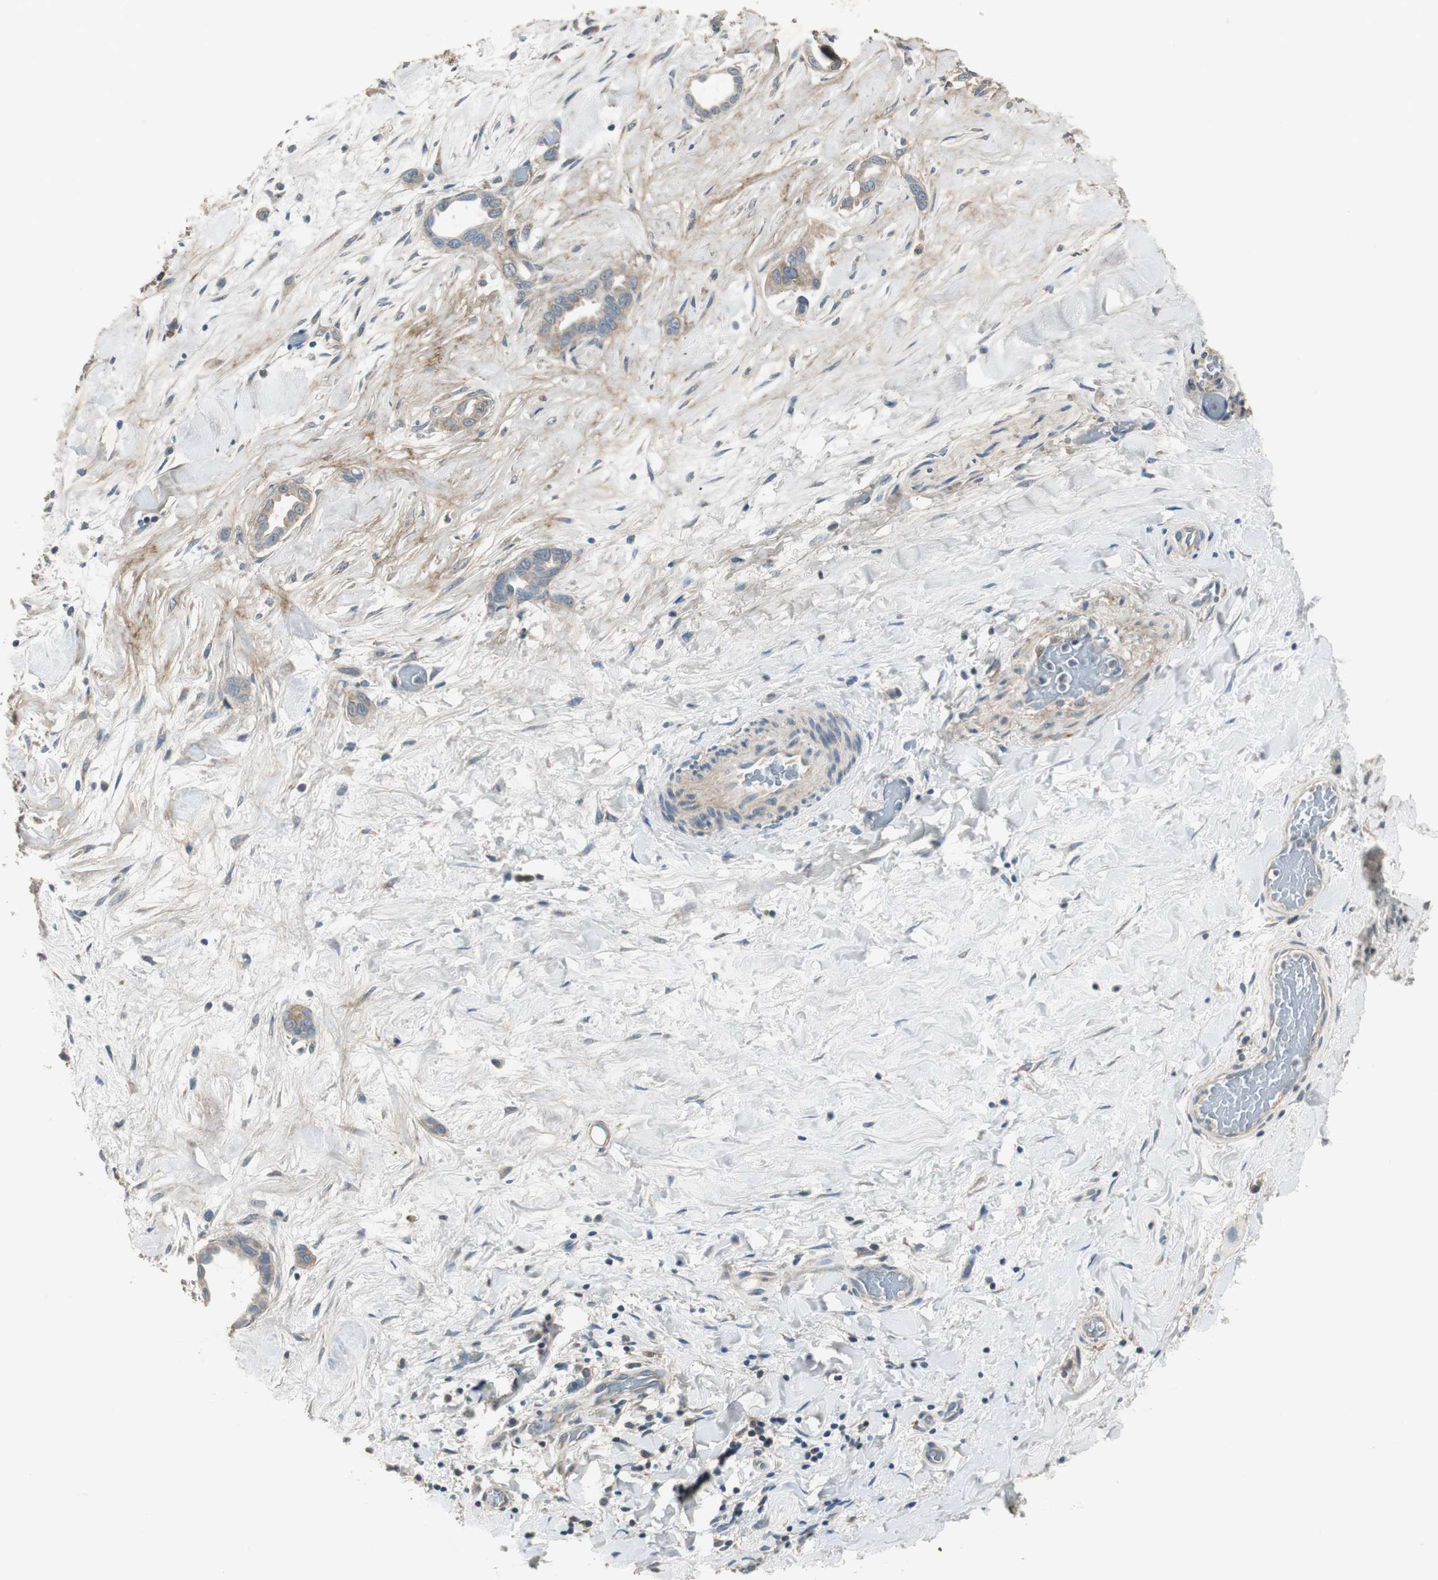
{"staining": {"intensity": "weak", "quantity": ">75%", "location": "cytoplasmic/membranous"}, "tissue": "liver cancer", "cell_type": "Tumor cells", "image_type": "cancer", "snomed": [{"axis": "morphology", "description": "Cholangiocarcinoma"}, {"axis": "topography", "description": "Liver"}], "caption": "DAB immunohistochemical staining of cholangiocarcinoma (liver) demonstrates weak cytoplasmic/membranous protein positivity in approximately >75% of tumor cells.", "gene": "MSTO1", "patient": {"sex": "female", "age": 65}}